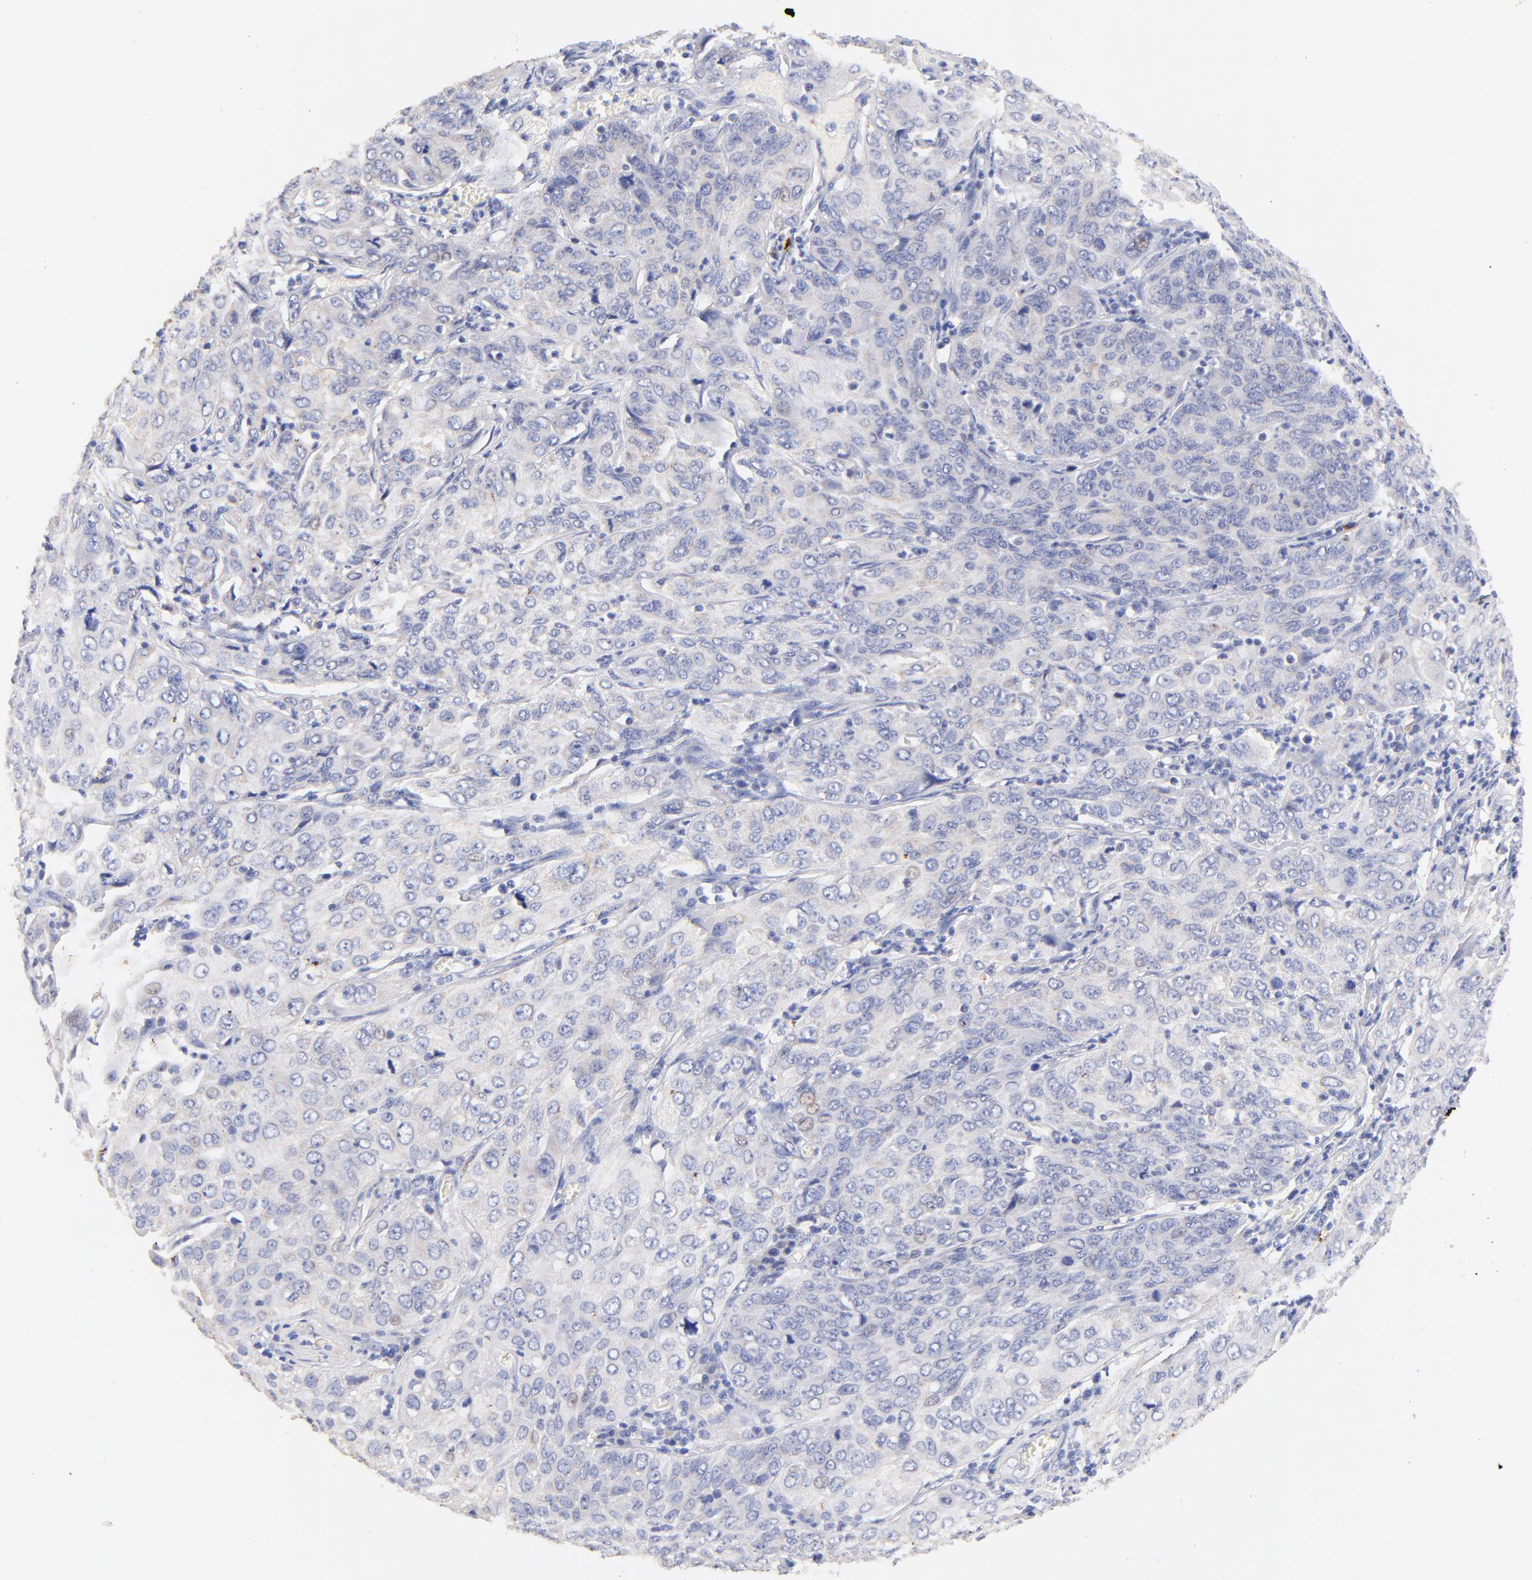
{"staining": {"intensity": "negative", "quantity": "none", "location": "none"}, "tissue": "cervical cancer", "cell_type": "Tumor cells", "image_type": "cancer", "snomed": [{"axis": "morphology", "description": "Squamous cell carcinoma, NOS"}, {"axis": "topography", "description": "Cervix"}], "caption": "IHC histopathology image of squamous cell carcinoma (cervical) stained for a protein (brown), which shows no positivity in tumor cells. (Brightfield microscopy of DAB (3,3'-diaminobenzidine) immunohistochemistry at high magnification).", "gene": "IGLV7-43", "patient": {"sex": "female", "age": 38}}